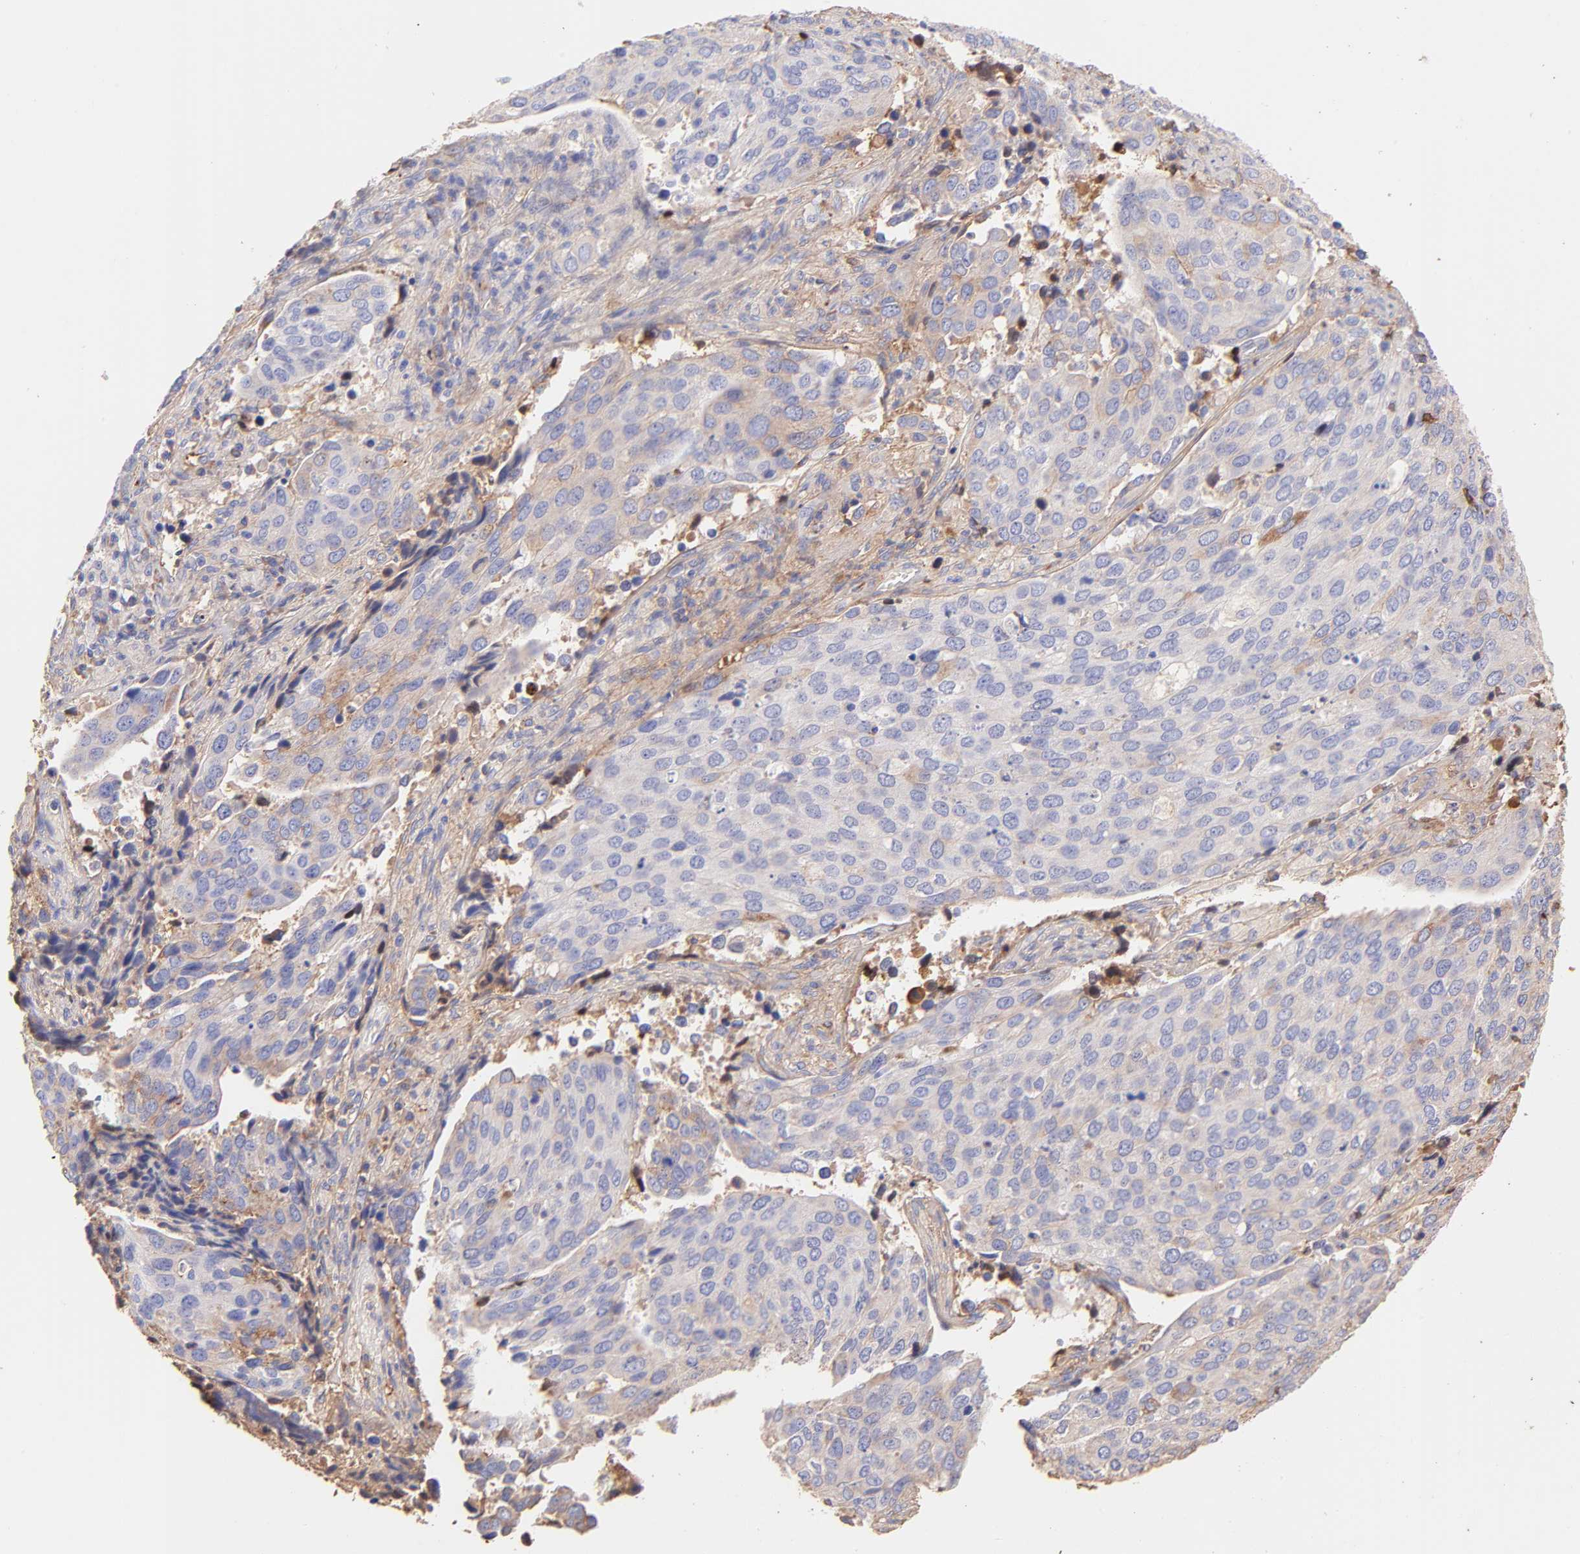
{"staining": {"intensity": "weak", "quantity": ">75%", "location": "cytoplasmic/membranous"}, "tissue": "cervical cancer", "cell_type": "Tumor cells", "image_type": "cancer", "snomed": [{"axis": "morphology", "description": "Squamous cell carcinoma, NOS"}, {"axis": "topography", "description": "Cervix"}], "caption": "Immunohistochemical staining of human squamous cell carcinoma (cervical) reveals low levels of weak cytoplasmic/membranous positivity in approximately >75% of tumor cells. The protein of interest is shown in brown color, while the nuclei are stained blue.", "gene": "BGN", "patient": {"sex": "female", "age": 54}}